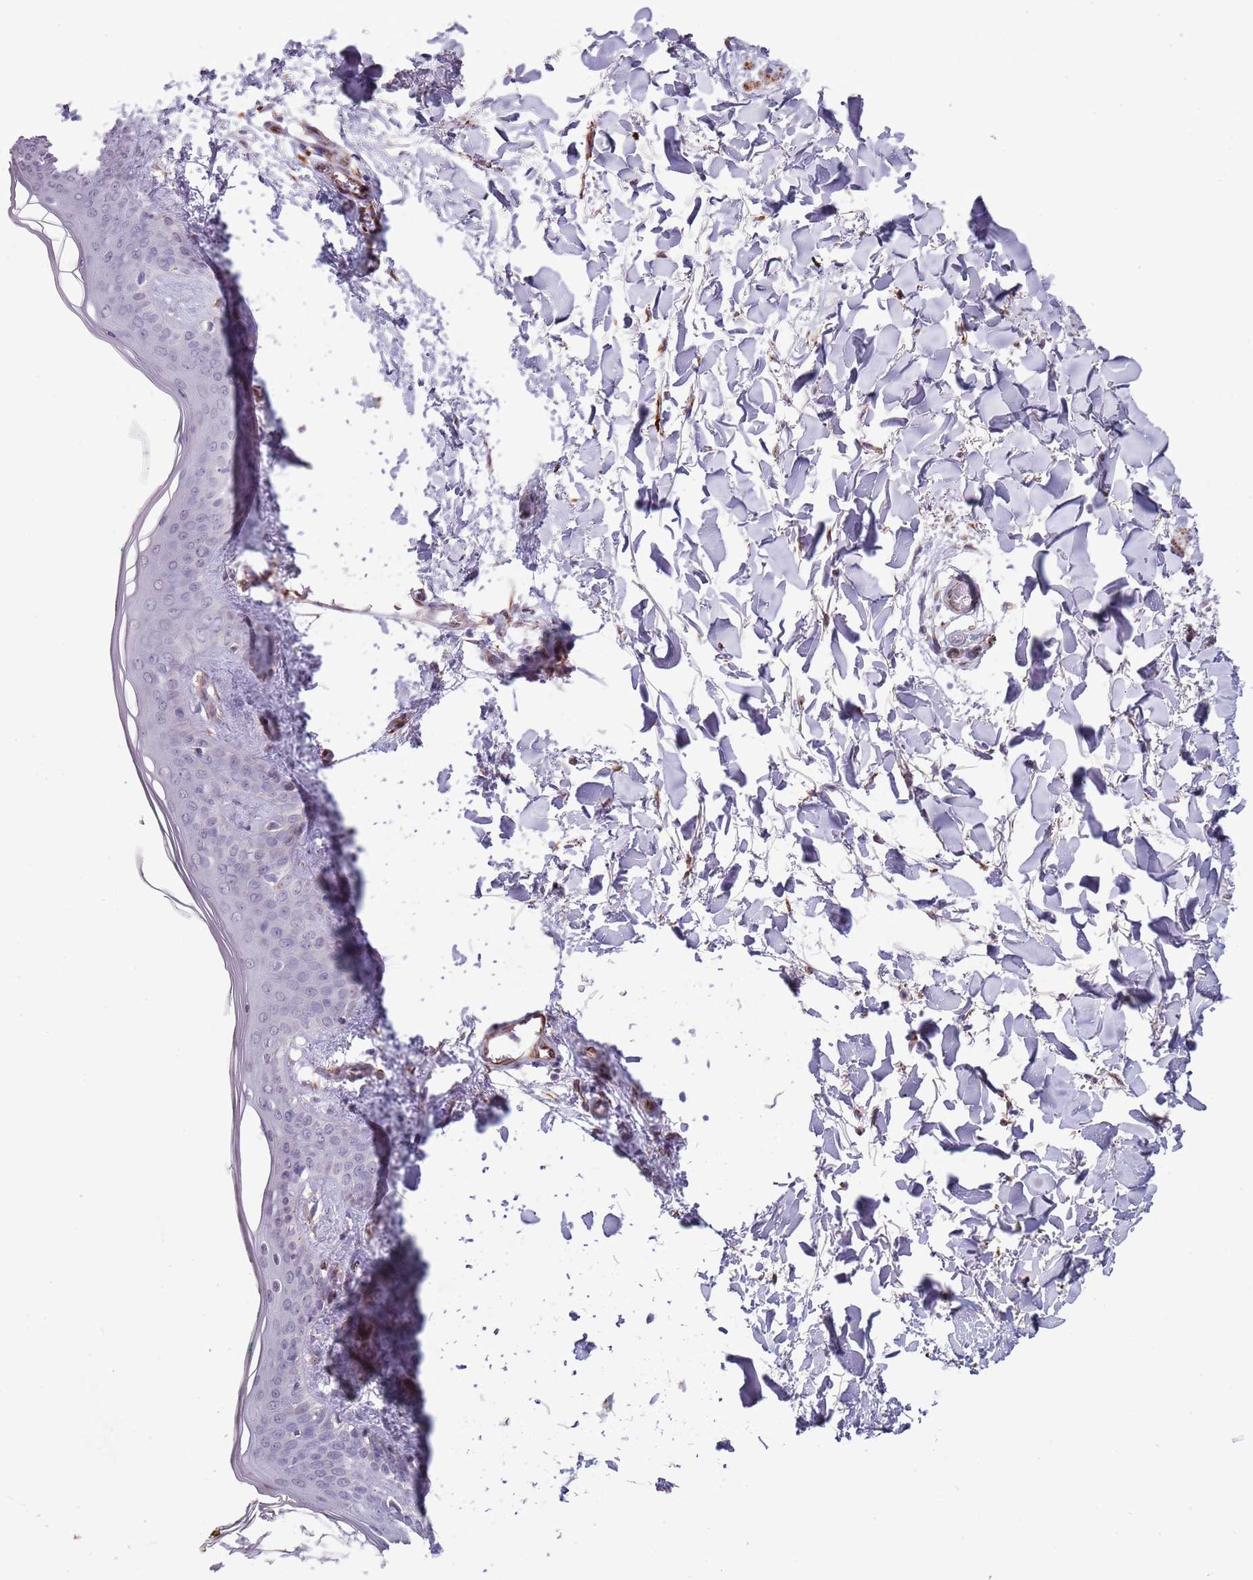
{"staining": {"intensity": "negative", "quantity": "none", "location": "none"}, "tissue": "skin", "cell_type": "Fibroblasts", "image_type": "normal", "snomed": [{"axis": "morphology", "description": "Normal tissue, NOS"}, {"axis": "topography", "description": "Skin"}], "caption": "Immunohistochemical staining of benign skin displays no significant positivity in fibroblasts.", "gene": "ENSG00000271254", "patient": {"sex": "female", "age": 34}}